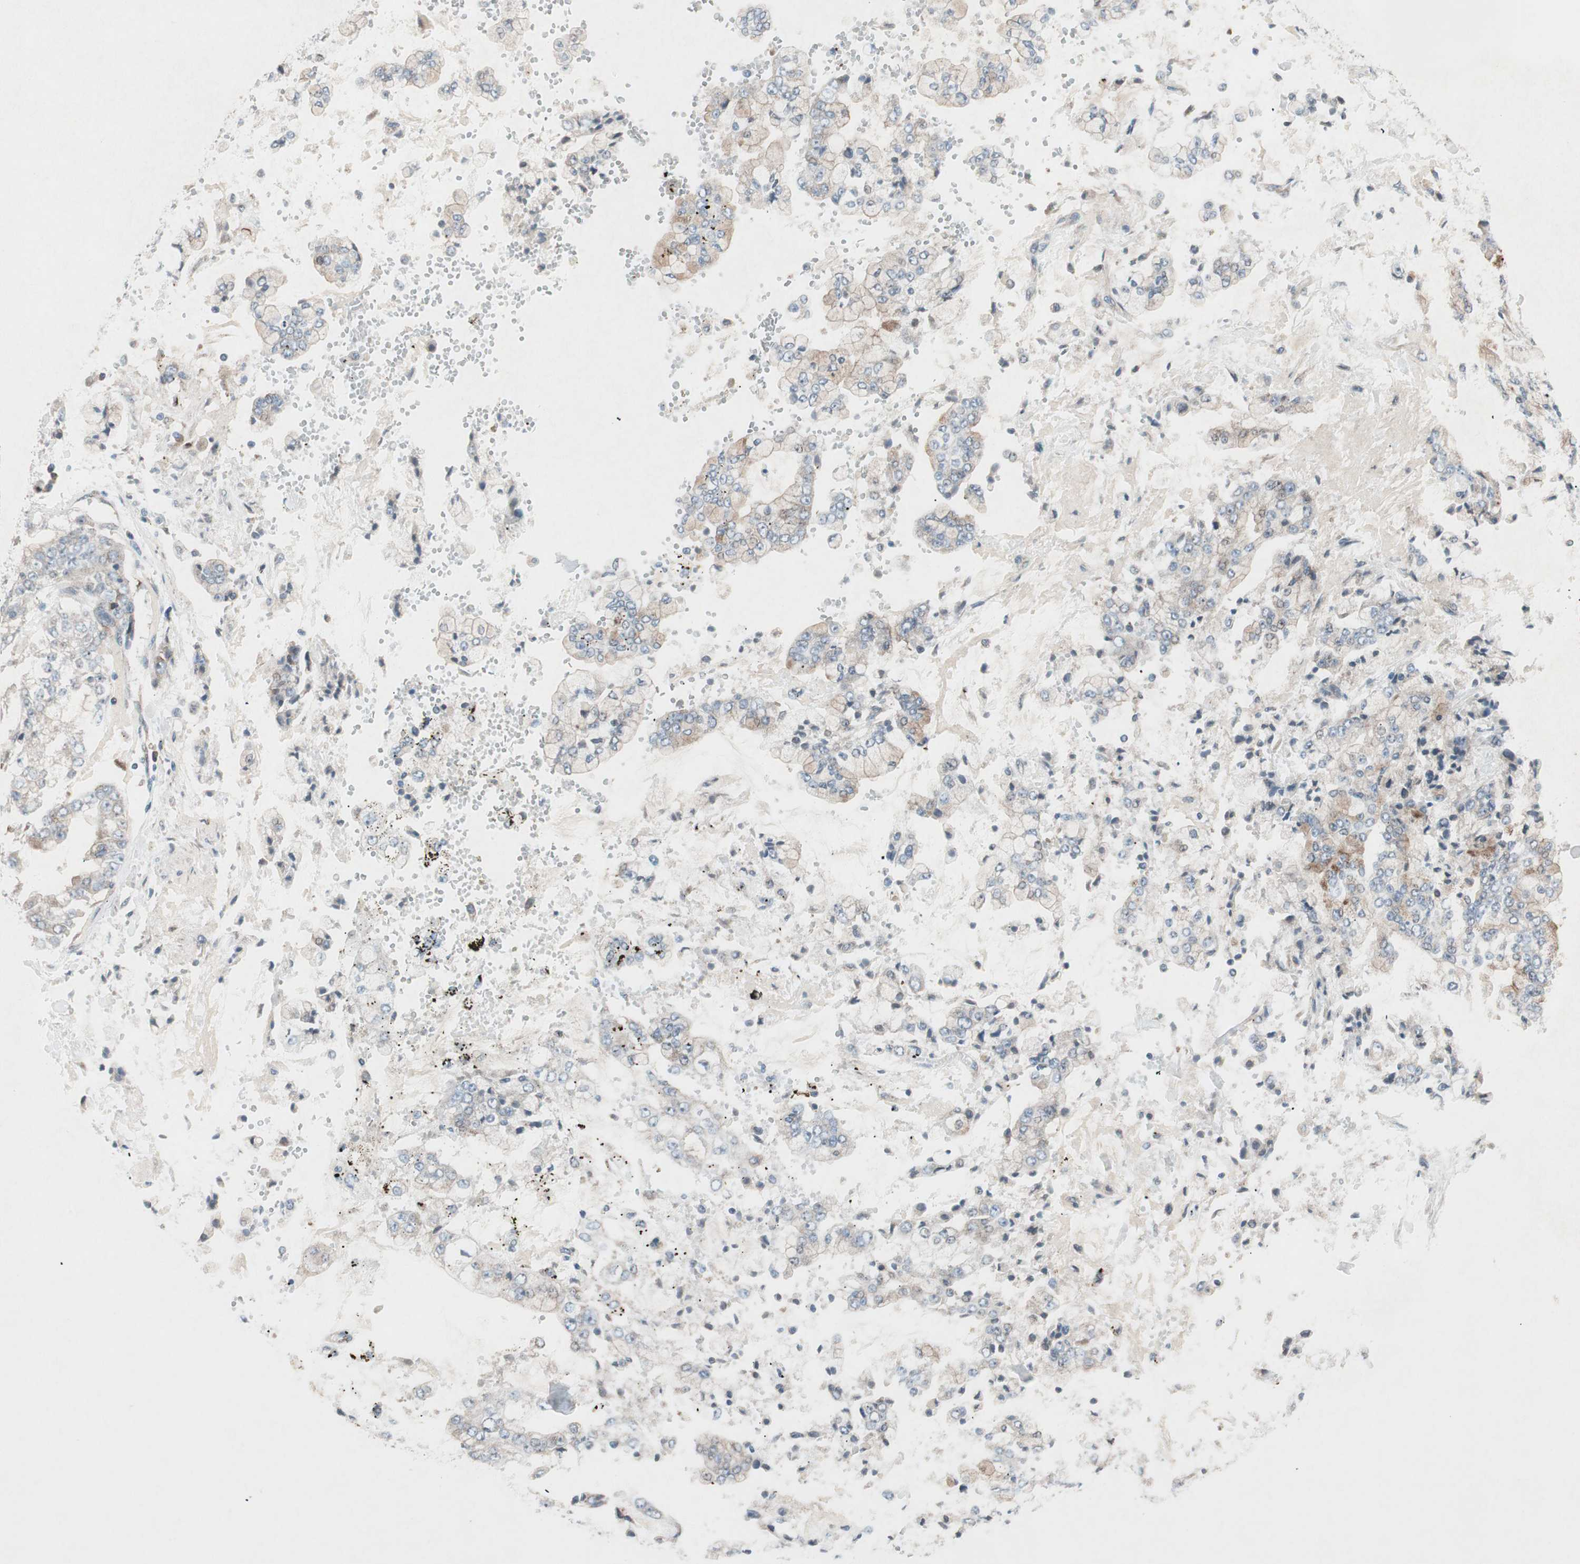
{"staining": {"intensity": "weak", "quantity": ">75%", "location": "cytoplasmic/membranous"}, "tissue": "stomach cancer", "cell_type": "Tumor cells", "image_type": "cancer", "snomed": [{"axis": "morphology", "description": "Adenocarcinoma, NOS"}, {"axis": "topography", "description": "Stomach"}], "caption": "A histopathology image of human stomach cancer stained for a protein shows weak cytoplasmic/membranous brown staining in tumor cells.", "gene": "CCL14", "patient": {"sex": "male", "age": 76}}